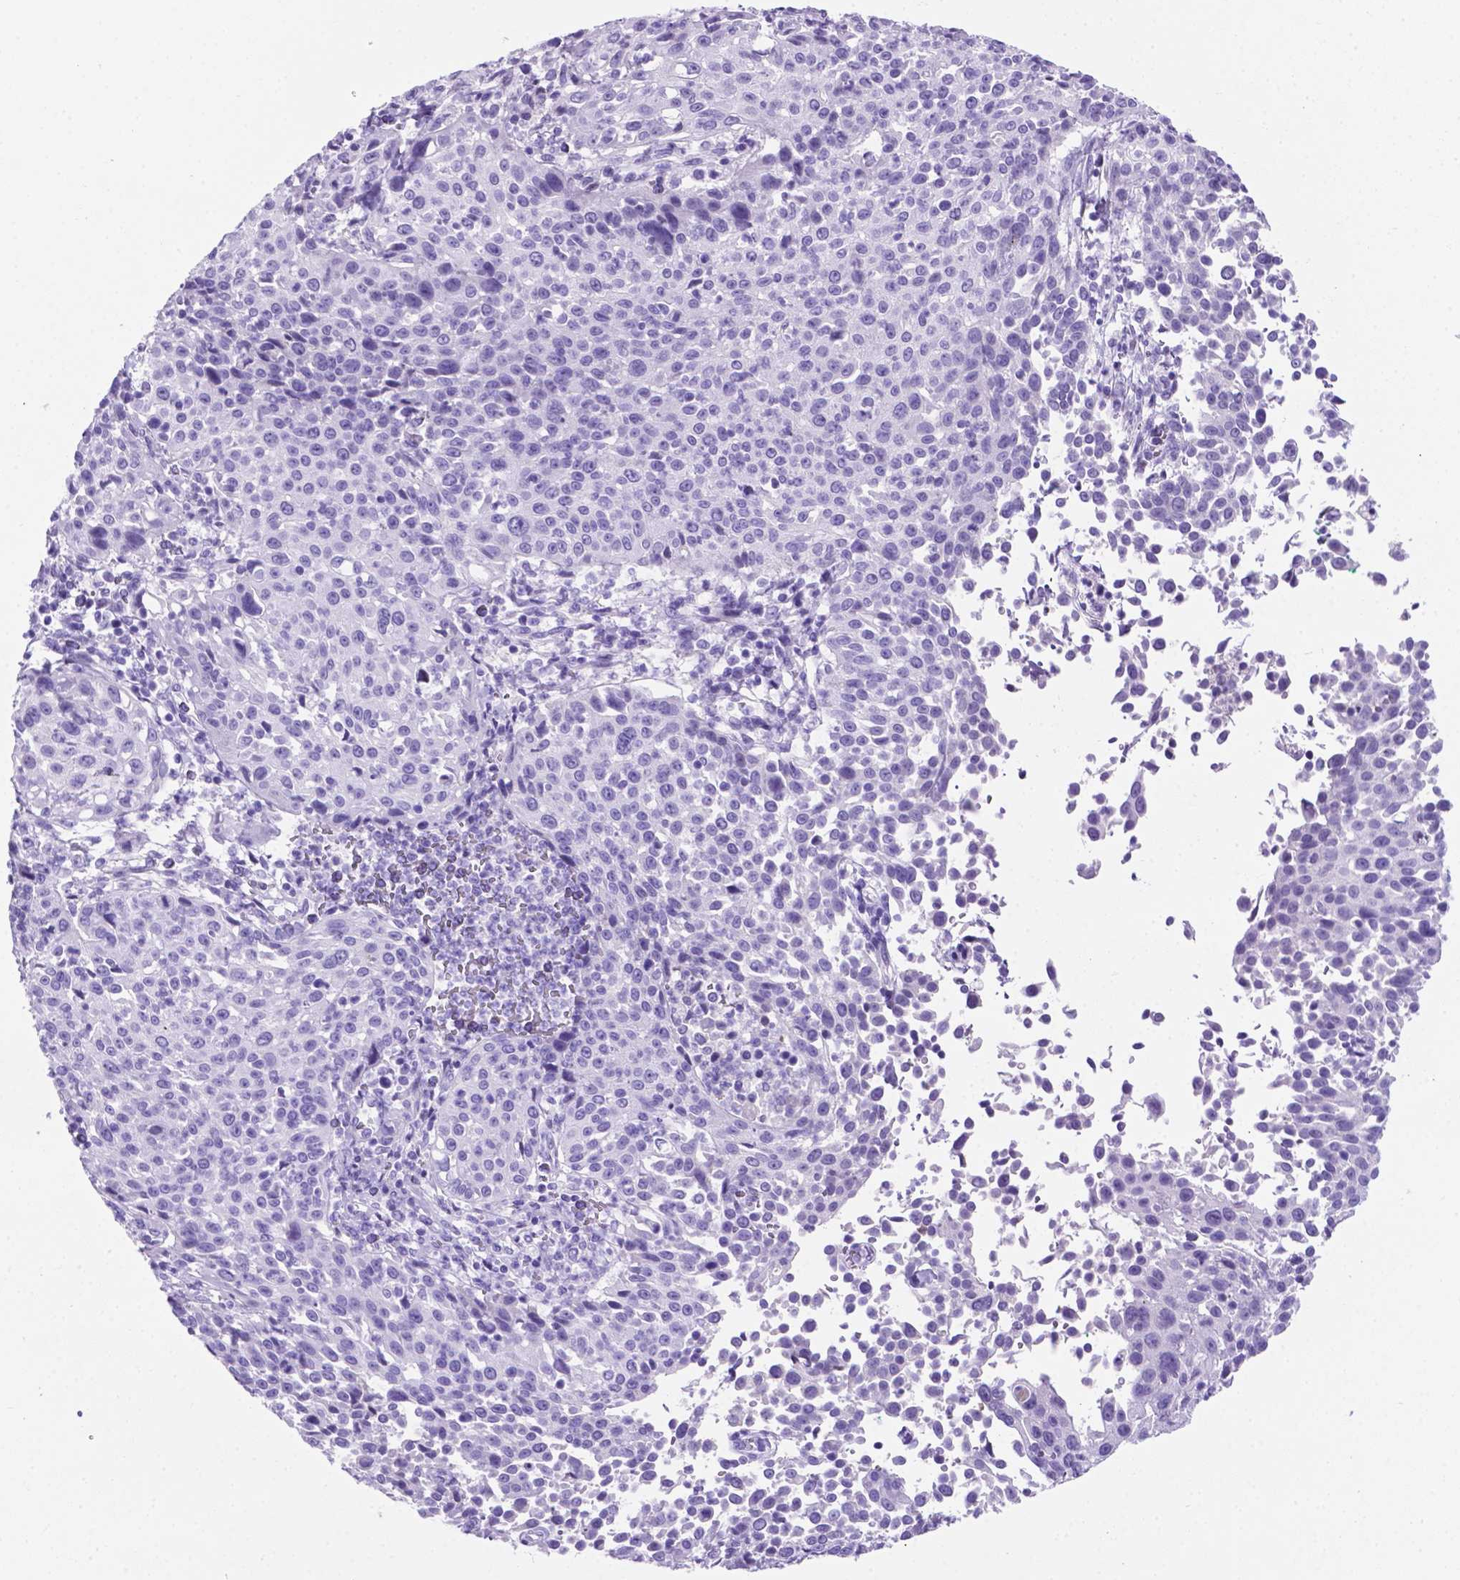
{"staining": {"intensity": "negative", "quantity": "none", "location": "none"}, "tissue": "cervical cancer", "cell_type": "Tumor cells", "image_type": "cancer", "snomed": [{"axis": "morphology", "description": "Squamous cell carcinoma, NOS"}, {"axis": "topography", "description": "Cervix"}], "caption": "Micrograph shows no protein expression in tumor cells of cervical cancer tissue.", "gene": "C17orf107", "patient": {"sex": "female", "age": 26}}